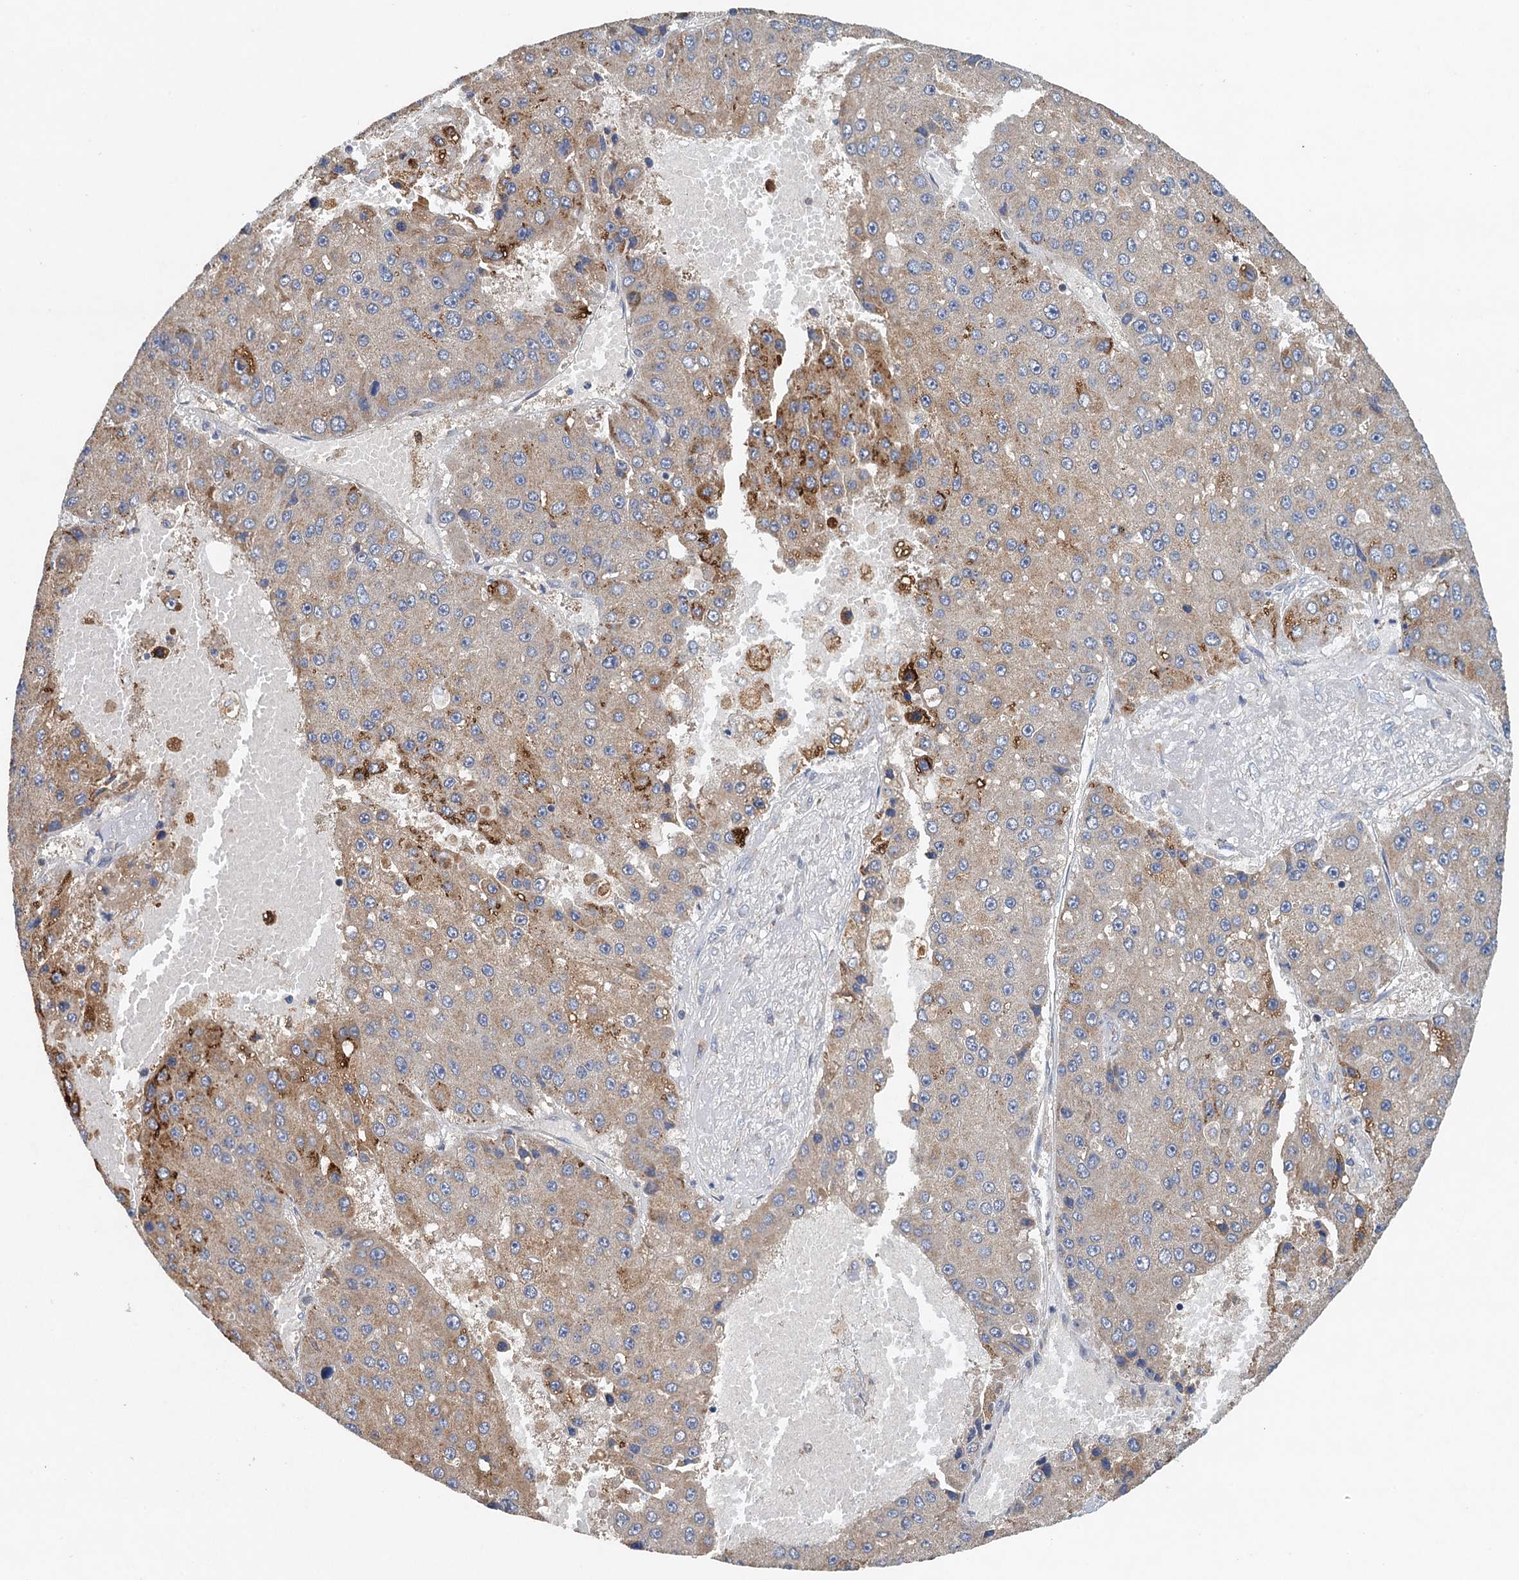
{"staining": {"intensity": "moderate", "quantity": "25%-75%", "location": "cytoplasmic/membranous"}, "tissue": "liver cancer", "cell_type": "Tumor cells", "image_type": "cancer", "snomed": [{"axis": "morphology", "description": "Carcinoma, Hepatocellular, NOS"}, {"axis": "topography", "description": "Liver"}], "caption": "Moderate cytoplasmic/membranous protein expression is identified in about 25%-75% of tumor cells in liver cancer.", "gene": "BCS1L", "patient": {"sex": "female", "age": 73}}